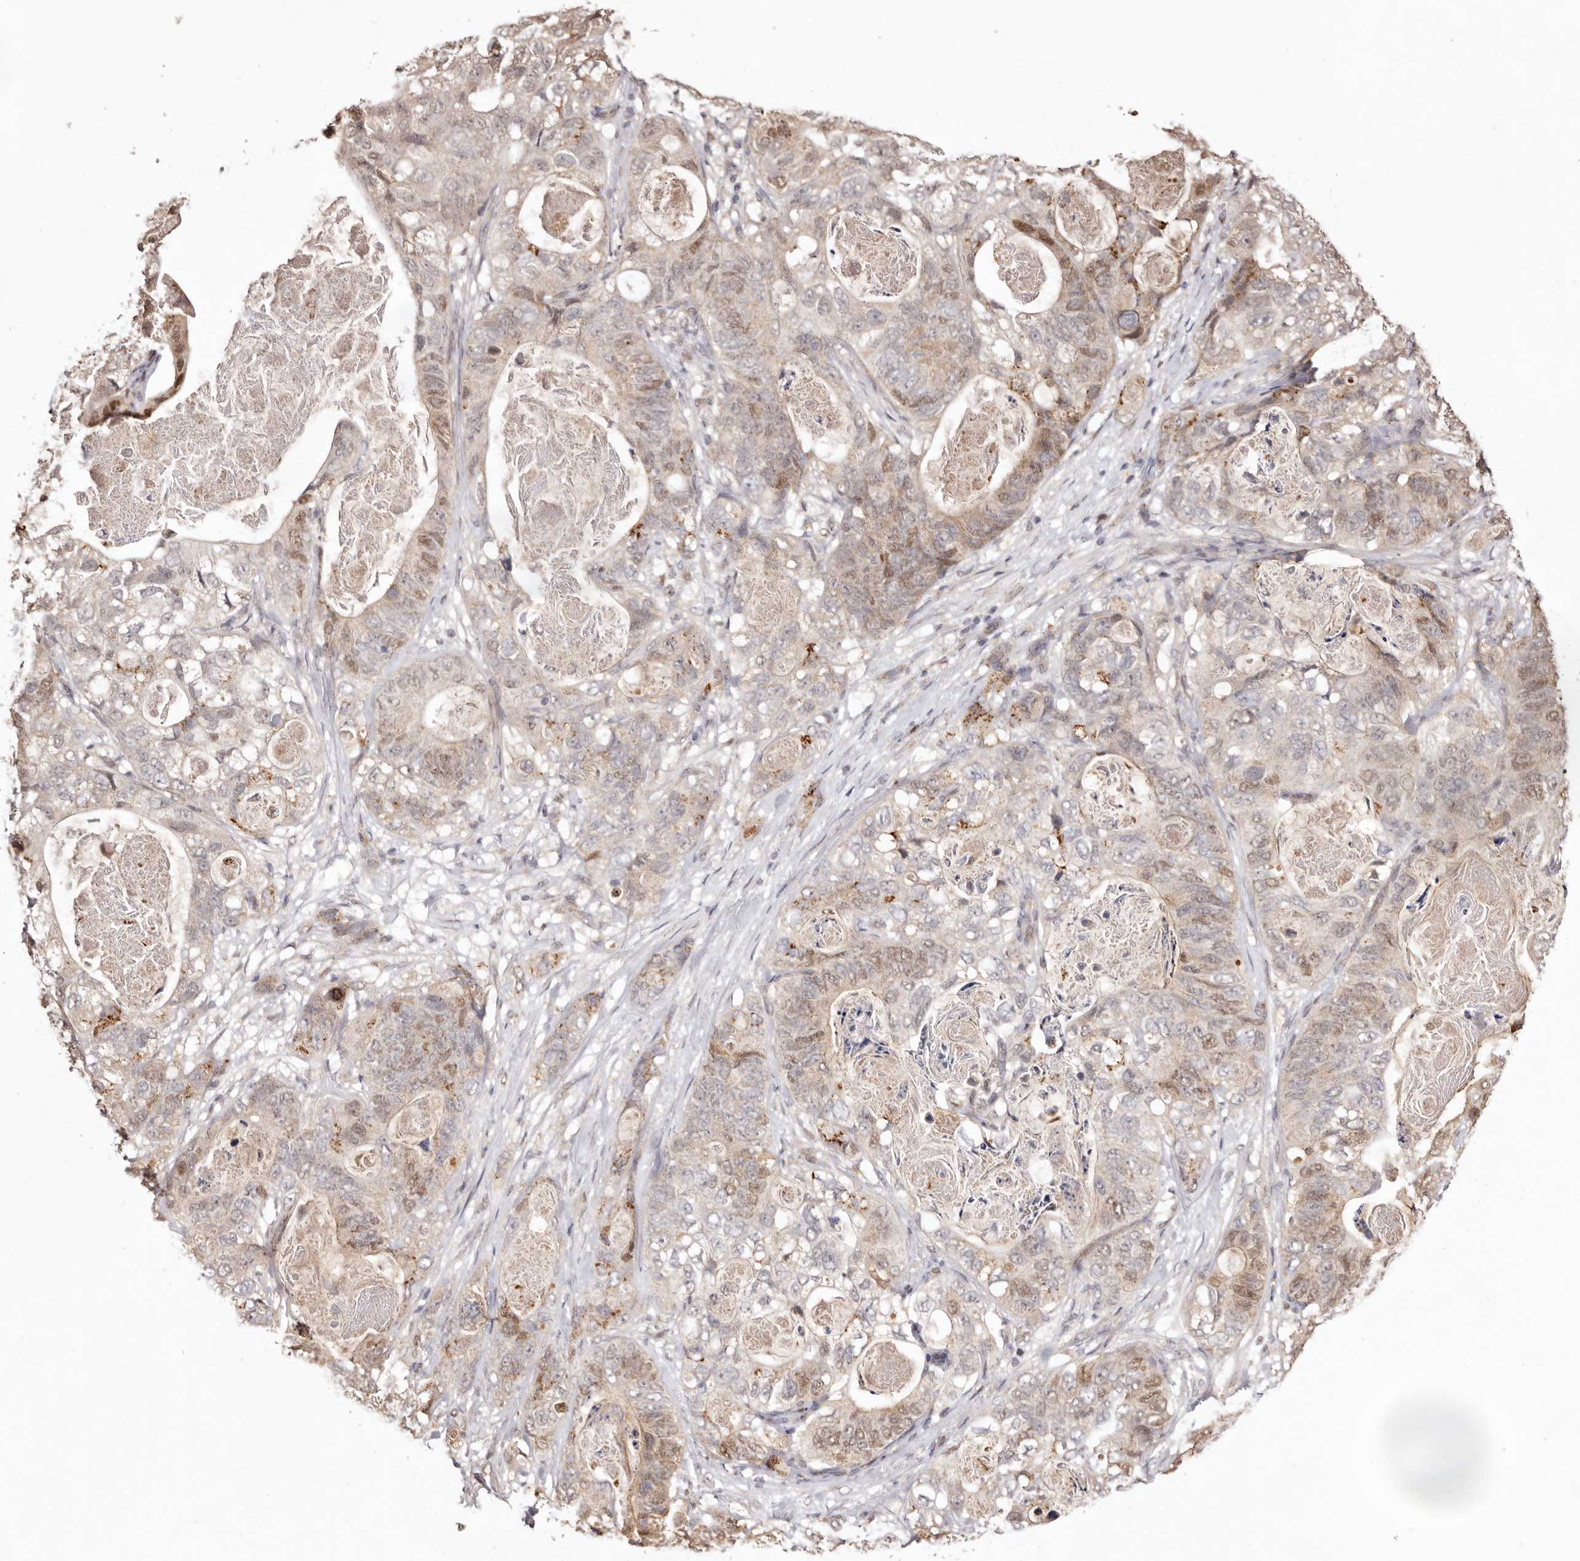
{"staining": {"intensity": "moderate", "quantity": "25%-75%", "location": "cytoplasmic/membranous,nuclear"}, "tissue": "stomach cancer", "cell_type": "Tumor cells", "image_type": "cancer", "snomed": [{"axis": "morphology", "description": "Normal tissue, NOS"}, {"axis": "morphology", "description": "Adenocarcinoma, NOS"}, {"axis": "topography", "description": "Stomach"}], "caption": "Human stomach adenocarcinoma stained with a brown dye reveals moderate cytoplasmic/membranous and nuclear positive expression in approximately 25%-75% of tumor cells.", "gene": "NOTCH1", "patient": {"sex": "female", "age": 89}}